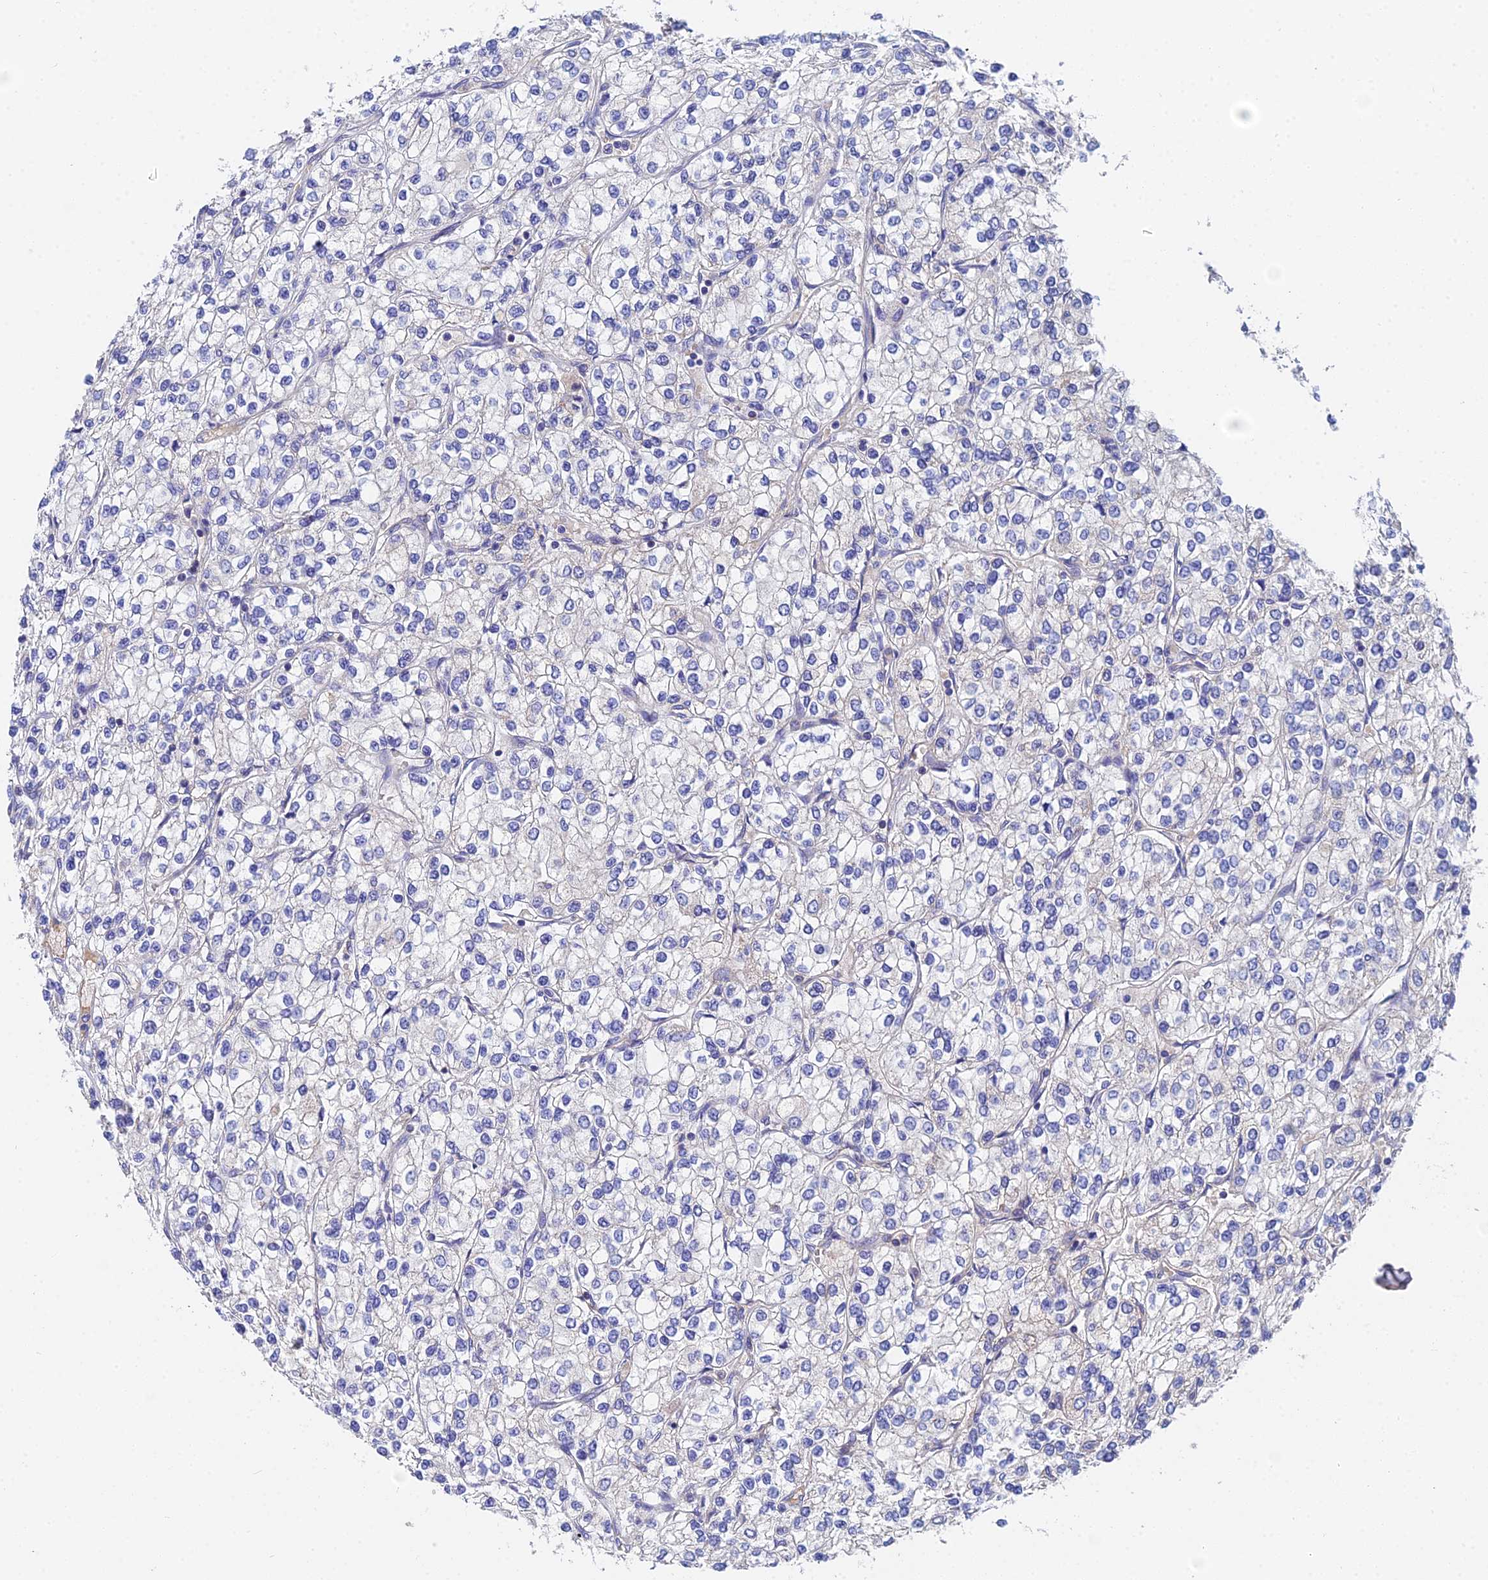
{"staining": {"intensity": "negative", "quantity": "none", "location": "none"}, "tissue": "renal cancer", "cell_type": "Tumor cells", "image_type": "cancer", "snomed": [{"axis": "morphology", "description": "Adenocarcinoma, NOS"}, {"axis": "topography", "description": "Kidney"}], "caption": "Immunohistochemistry (IHC) of renal cancer (adenocarcinoma) exhibits no staining in tumor cells. Brightfield microscopy of immunohistochemistry stained with DAB (brown) and hematoxylin (blue), captured at high magnification.", "gene": "UBE2L3", "patient": {"sex": "male", "age": 80}}